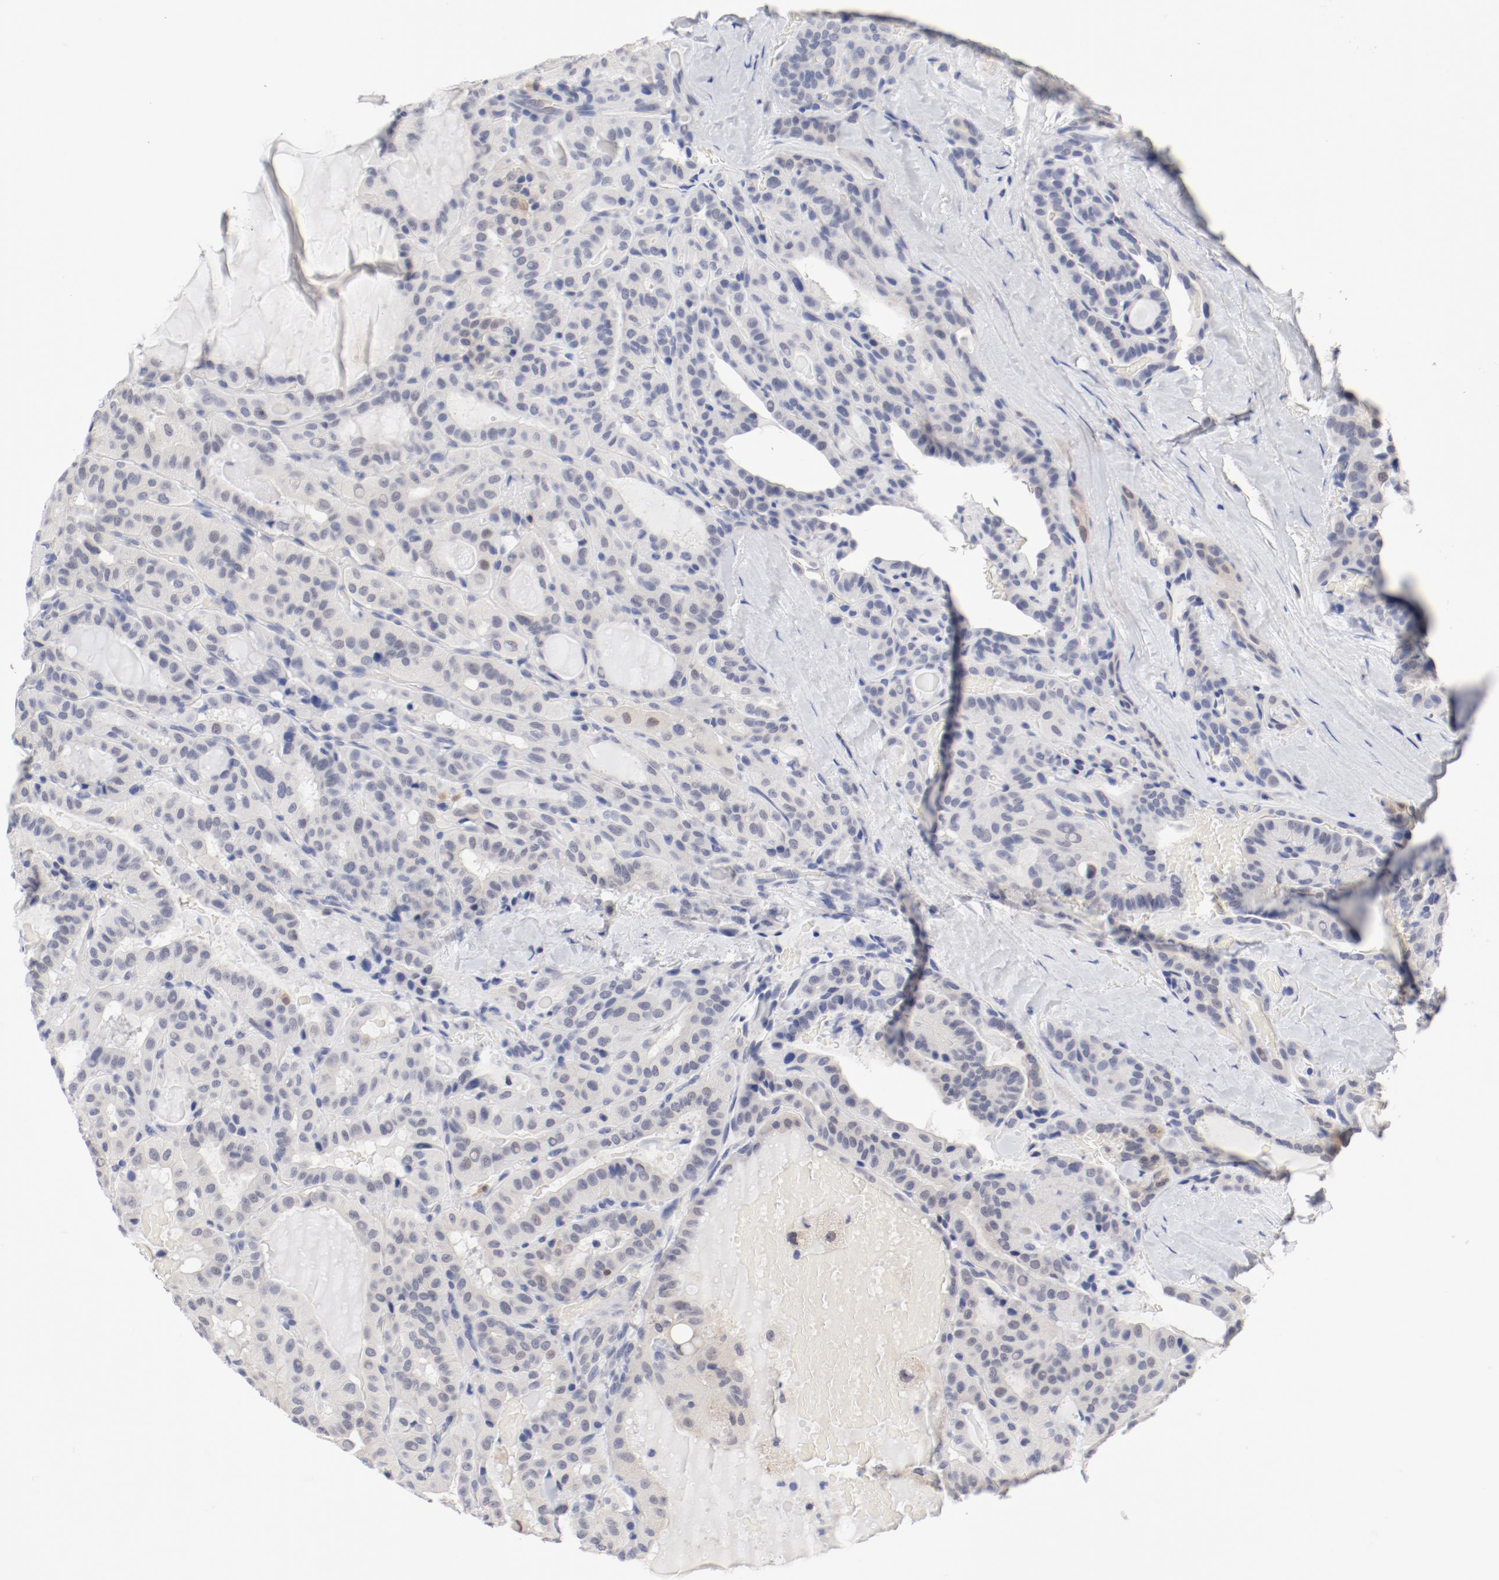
{"staining": {"intensity": "negative", "quantity": "none", "location": "none"}, "tissue": "thyroid cancer", "cell_type": "Tumor cells", "image_type": "cancer", "snomed": [{"axis": "morphology", "description": "Papillary adenocarcinoma, NOS"}, {"axis": "topography", "description": "Thyroid gland"}], "caption": "Immunohistochemistry histopathology image of neoplastic tissue: thyroid cancer (papillary adenocarcinoma) stained with DAB shows no significant protein expression in tumor cells.", "gene": "ANKLE2", "patient": {"sex": "male", "age": 77}}